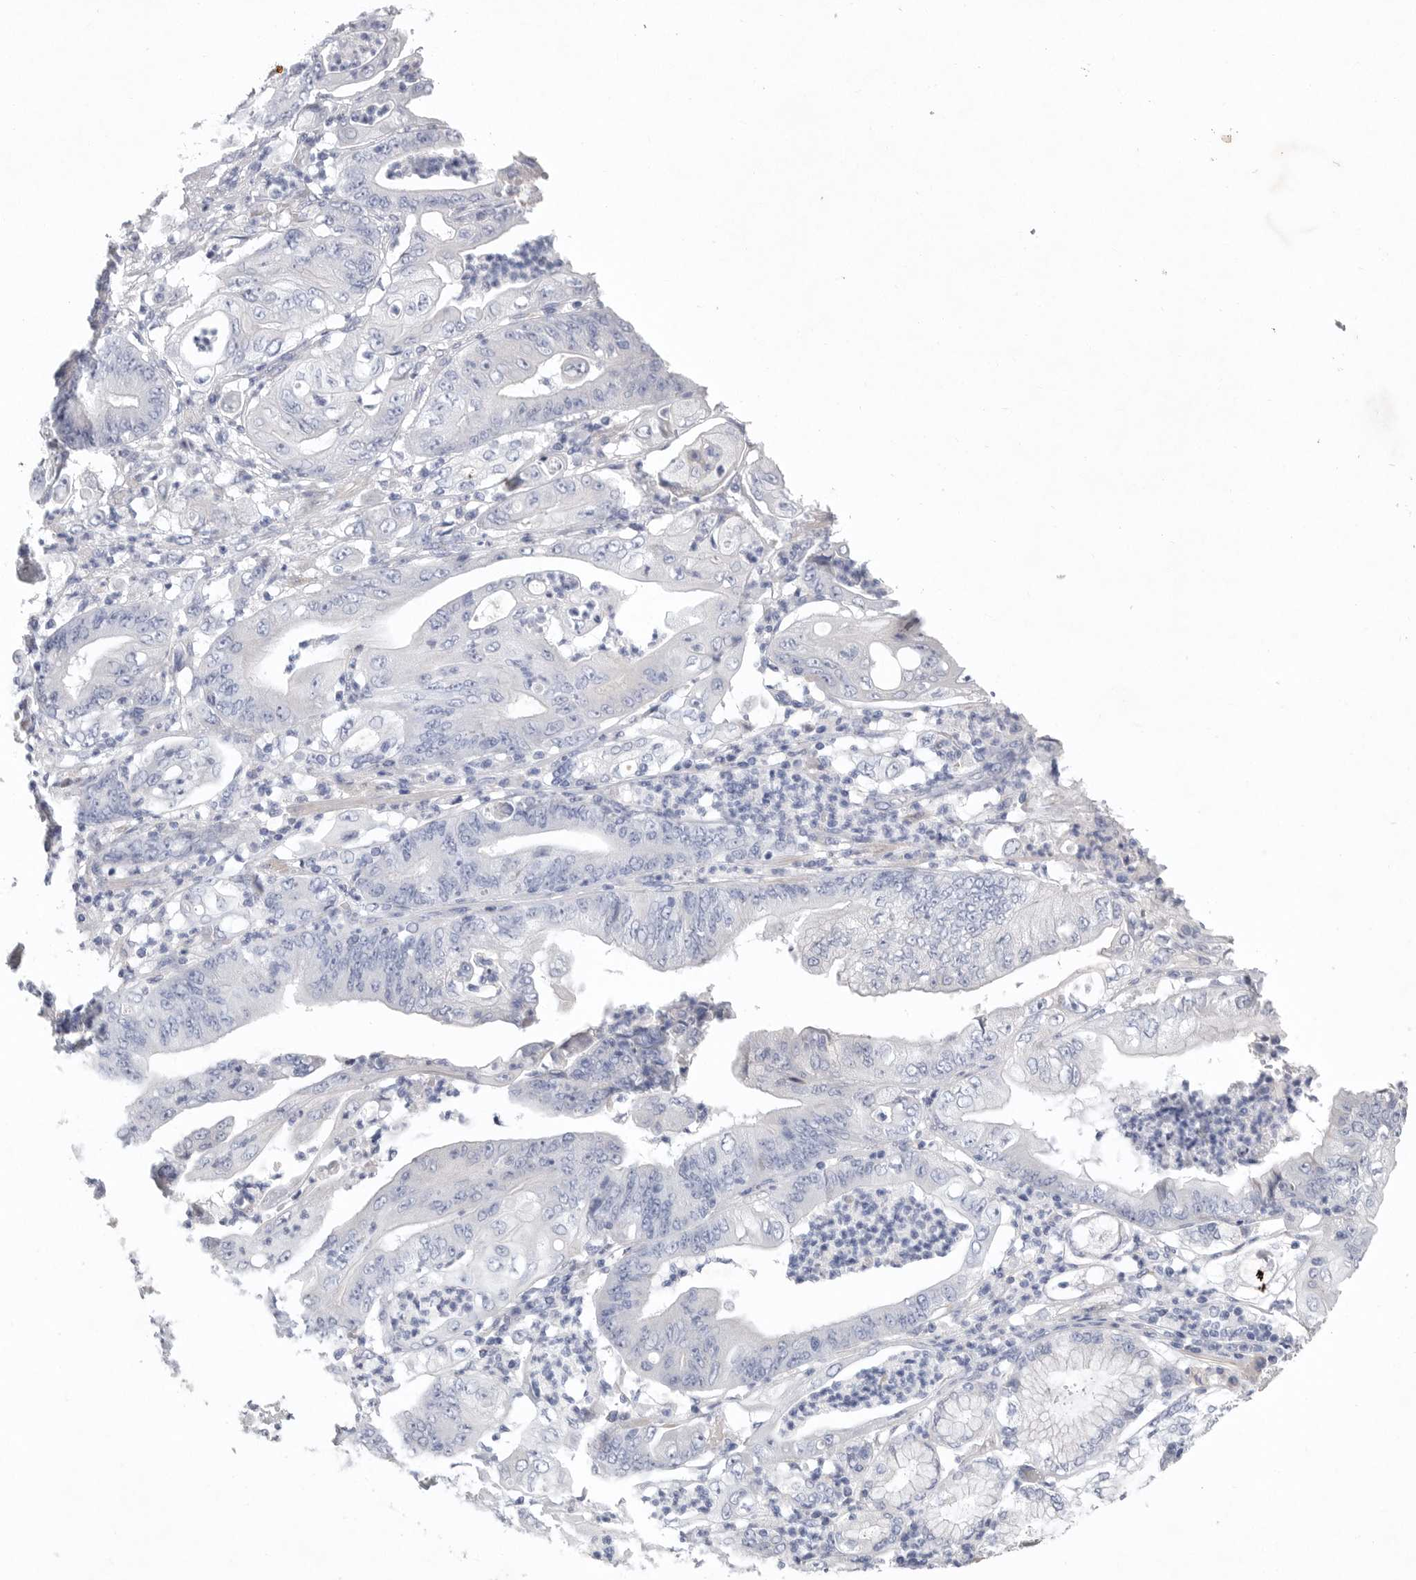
{"staining": {"intensity": "negative", "quantity": "none", "location": "none"}, "tissue": "stomach cancer", "cell_type": "Tumor cells", "image_type": "cancer", "snomed": [{"axis": "morphology", "description": "Adenocarcinoma, NOS"}, {"axis": "topography", "description": "Stomach"}], "caption": "The micrograph shows no significant positivity in tumor cells of stomach adenocarcinoma.", "gene": "CAMK2B", "patient": {"sex": "female", "age": 73}}